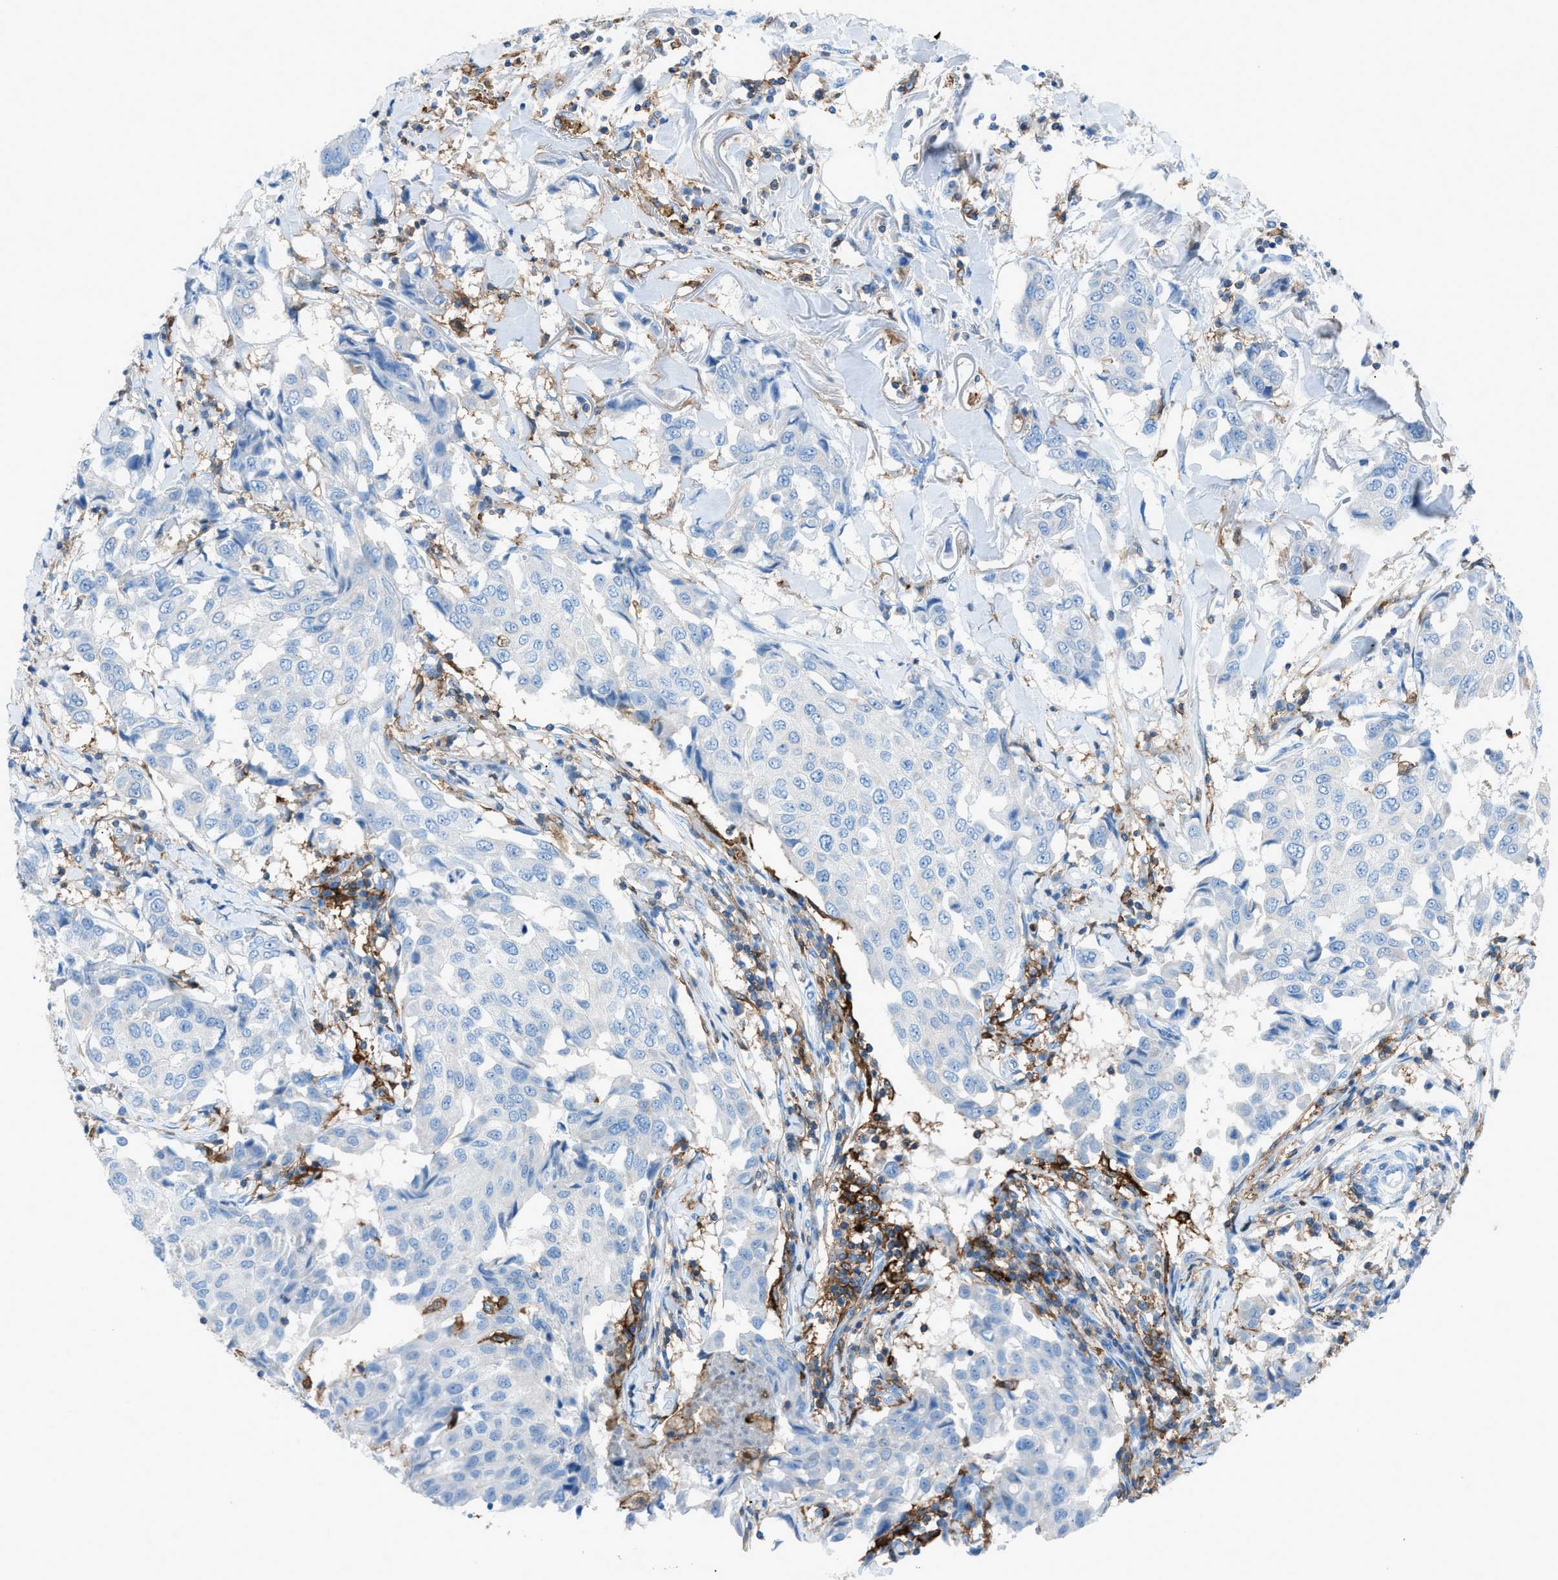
{"staining": {"intensity": "negative", "quantity": "none", "location": "none"}, "tissue": "breast cancer", "cell_type": "Tumor cells", "image_type": "cancer", "snomed": [{"axis": "morphology", "description": "Duct carcinoma"}, {"axis": "topography", "description": "Breast"}], "caption": "Tumor cells show no significant positivity in breast infiltrating ductal carcinoma.", "gene": "ITGB2", "patient": {"sex": "female", "age": 80}}